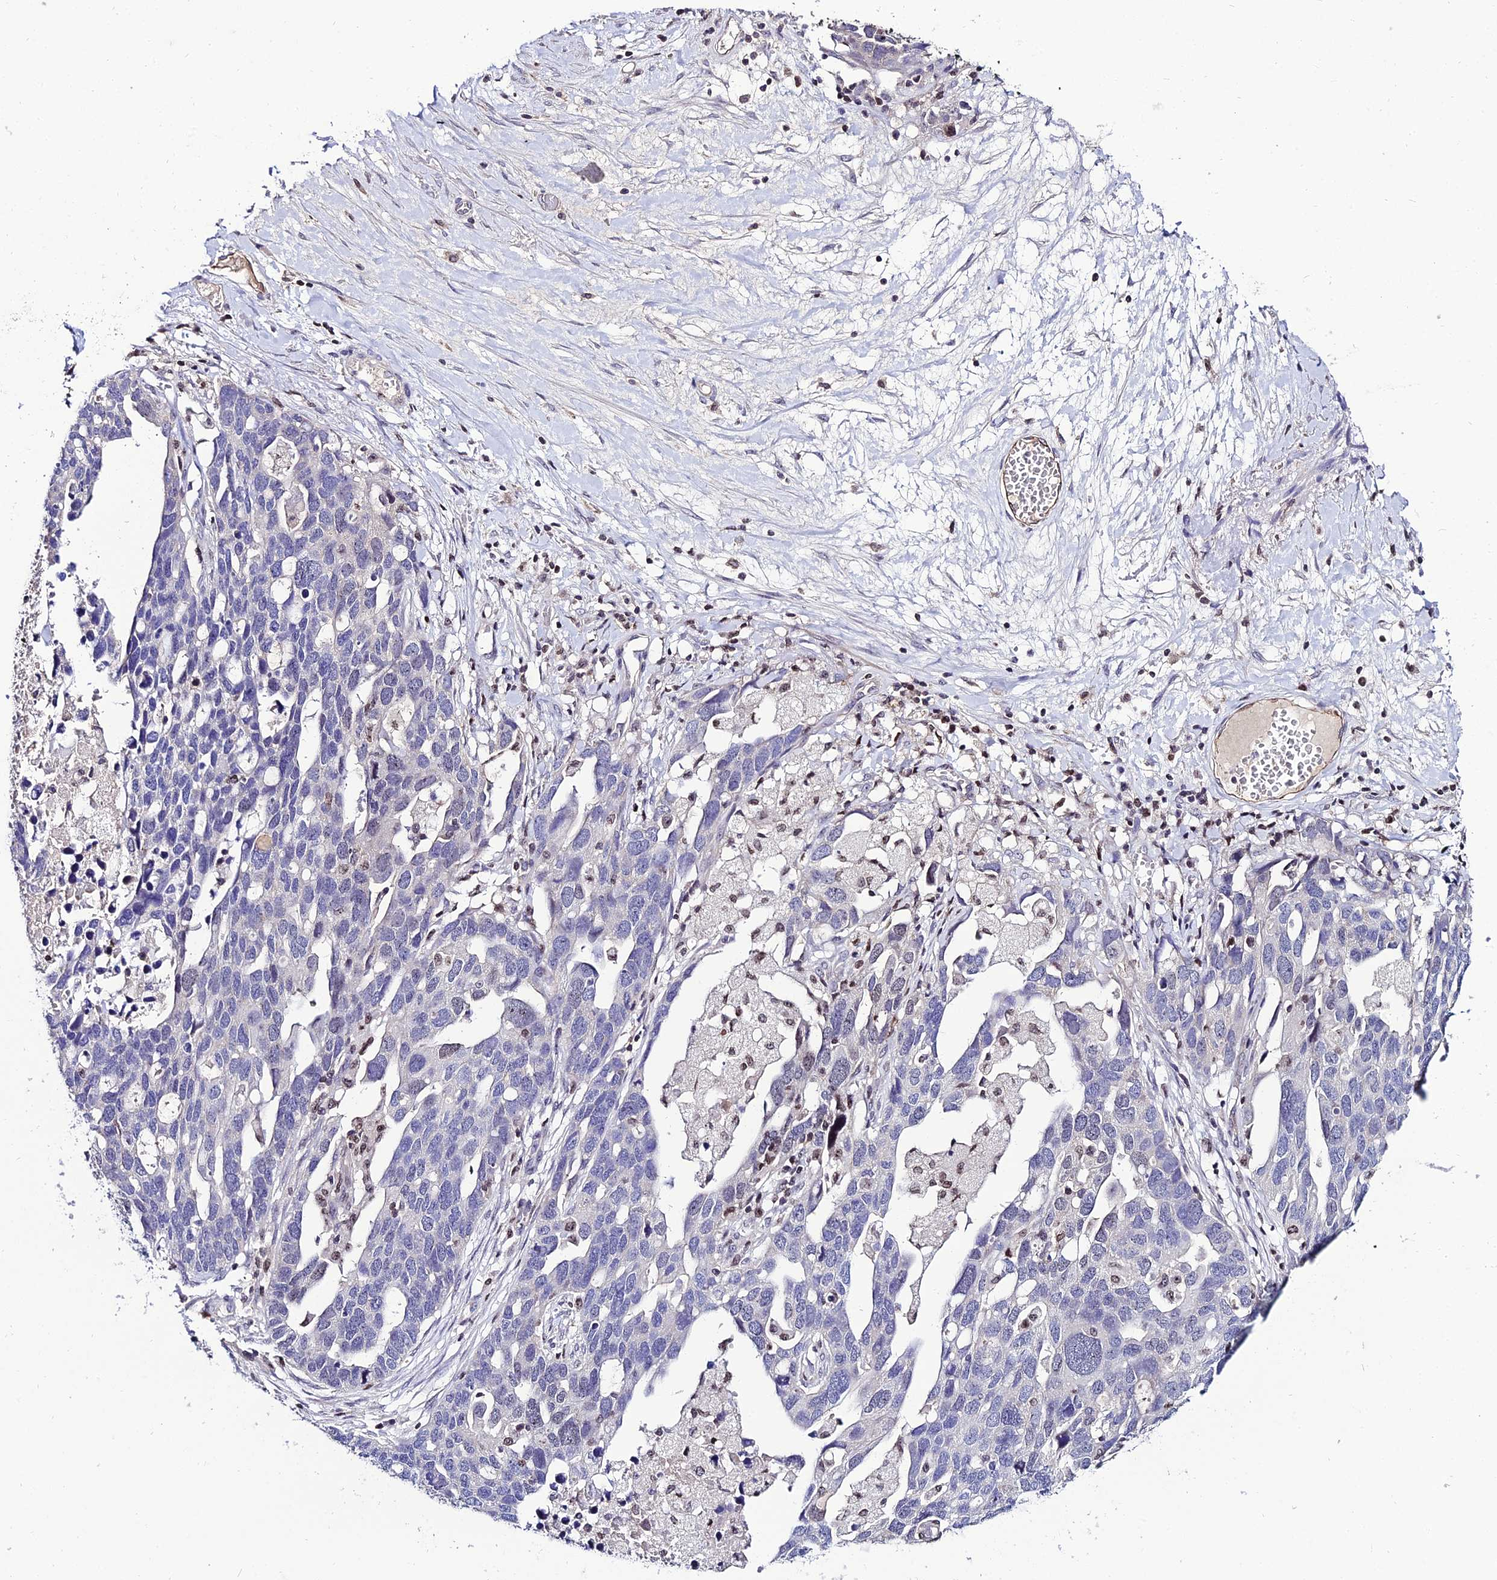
{"staining": {"intensity": "negative", "quantity": "none", "location": "none"}, "tissue": "ovarian cancer", "cell_type": "Tumor cells", "image_type": "cancer", "snomed": [{"axis": "morphology", "description": "Cystadenocarcinoma, serous, NOS"}, {"axis": "topography", "description": "Ovary"}], "caption": "Immunohistochemistry (IHC) histopathology image of neoplastic tissue: human ovarian cancer stained with DAB reveals no significant protein positivity in tumor cells. (IHC, brightfield microscopy, high magnification).", "gene": "SHQ1", "patient": {"sex": "female", "age": 54}}